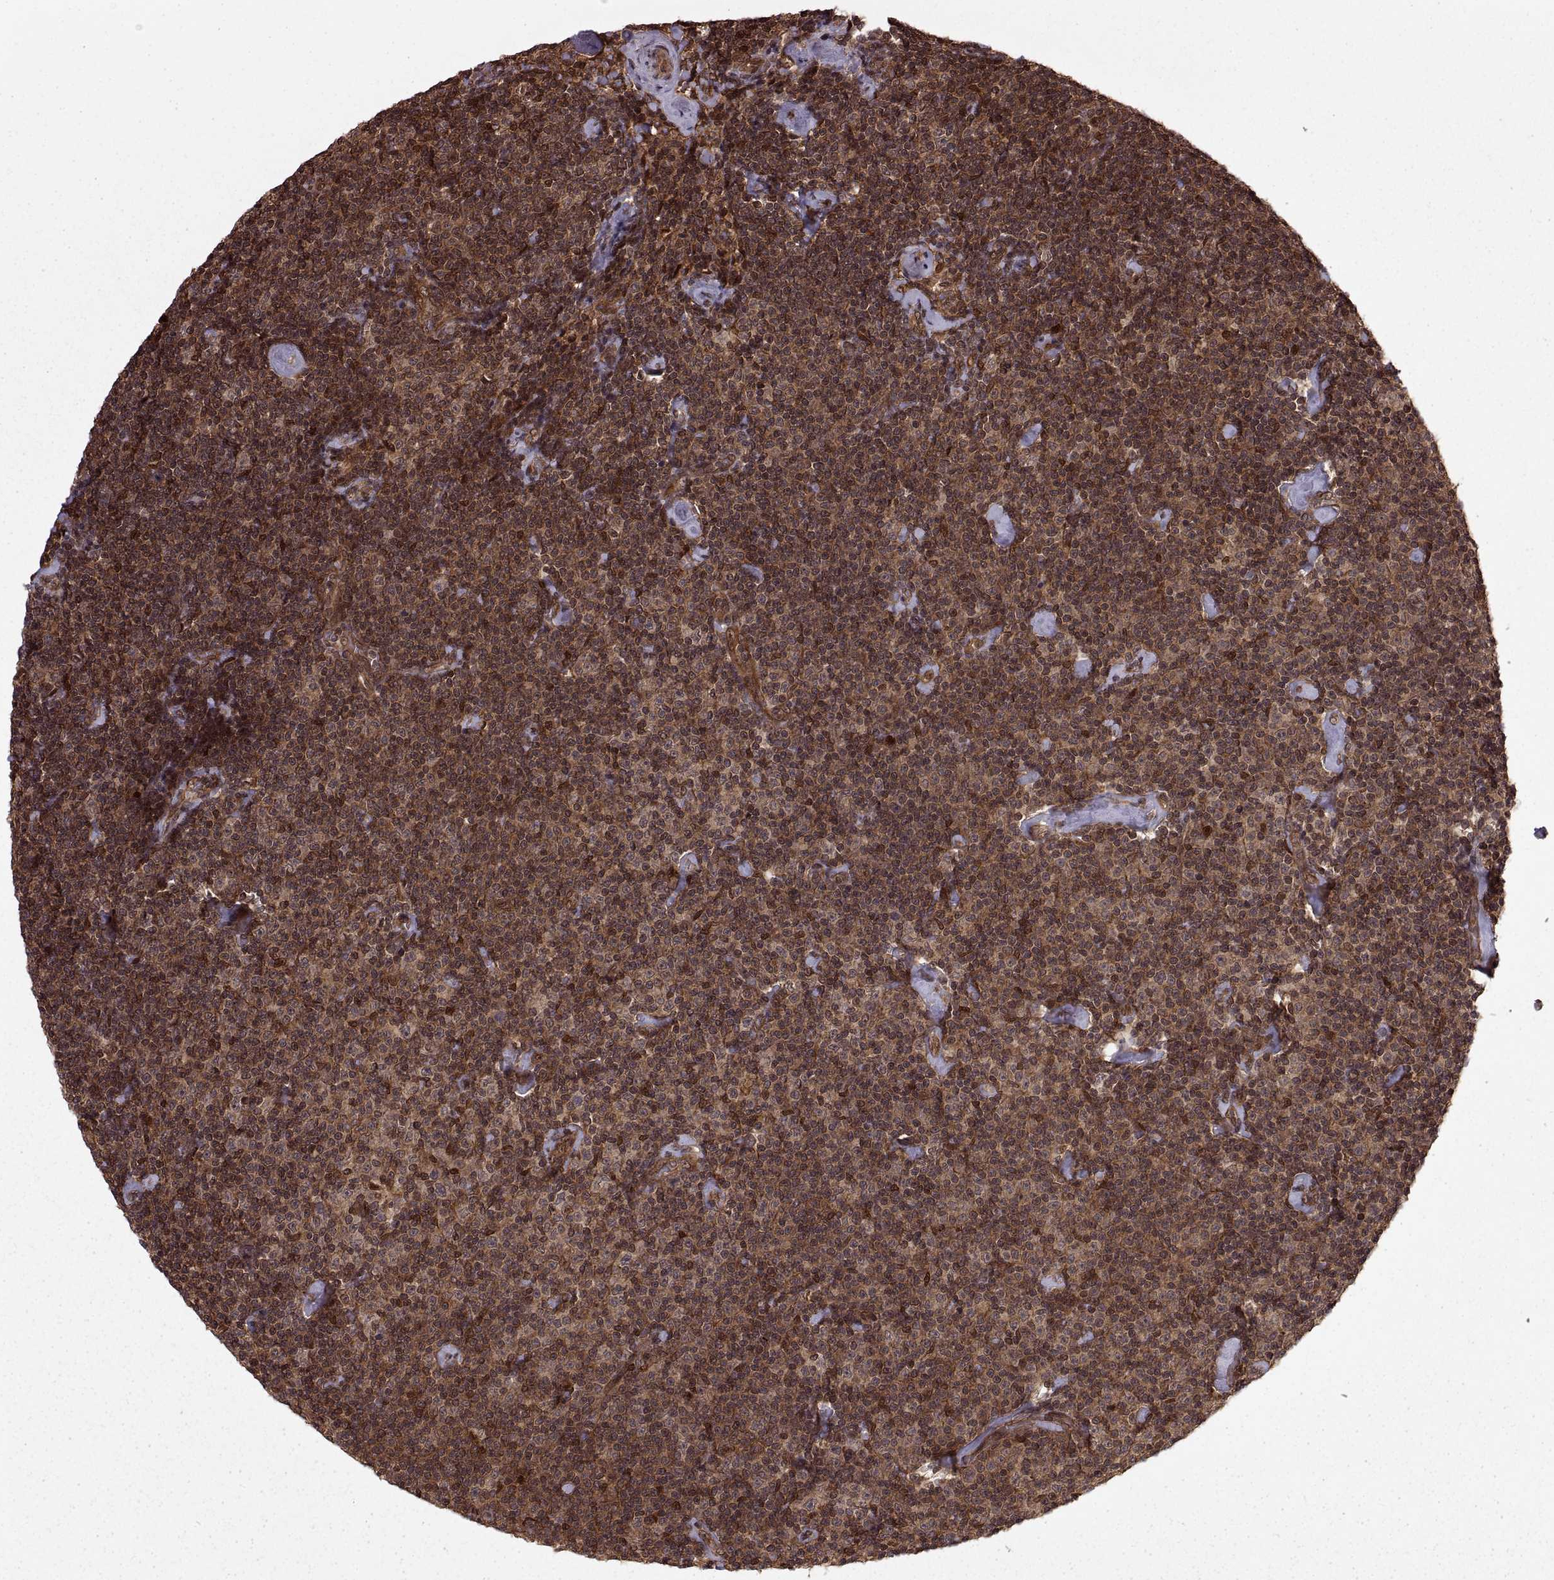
{"staining": {"intensity": "strong", "quantity": ">75%", "location": "cytoplasmic/membranous"}, "tissue": "lymphoma", "cell_type": "Tumor cells", "image_type": "cancer", "snomed": [{"axis": "morphology", "description": "Malignant lymphoma, non-Hodgkin's type, Low grade"}, {"axis": "topography", "description": "Lymph node"}], "caption": "High-power microscopy captured an IHC histopathology image of lymphoma, revealing strong cytoplasmic/membranous positivity in approximately >75% of tumor cells.", "gene": "DEDD", "patient": {"sex": "male", "age": 81}}